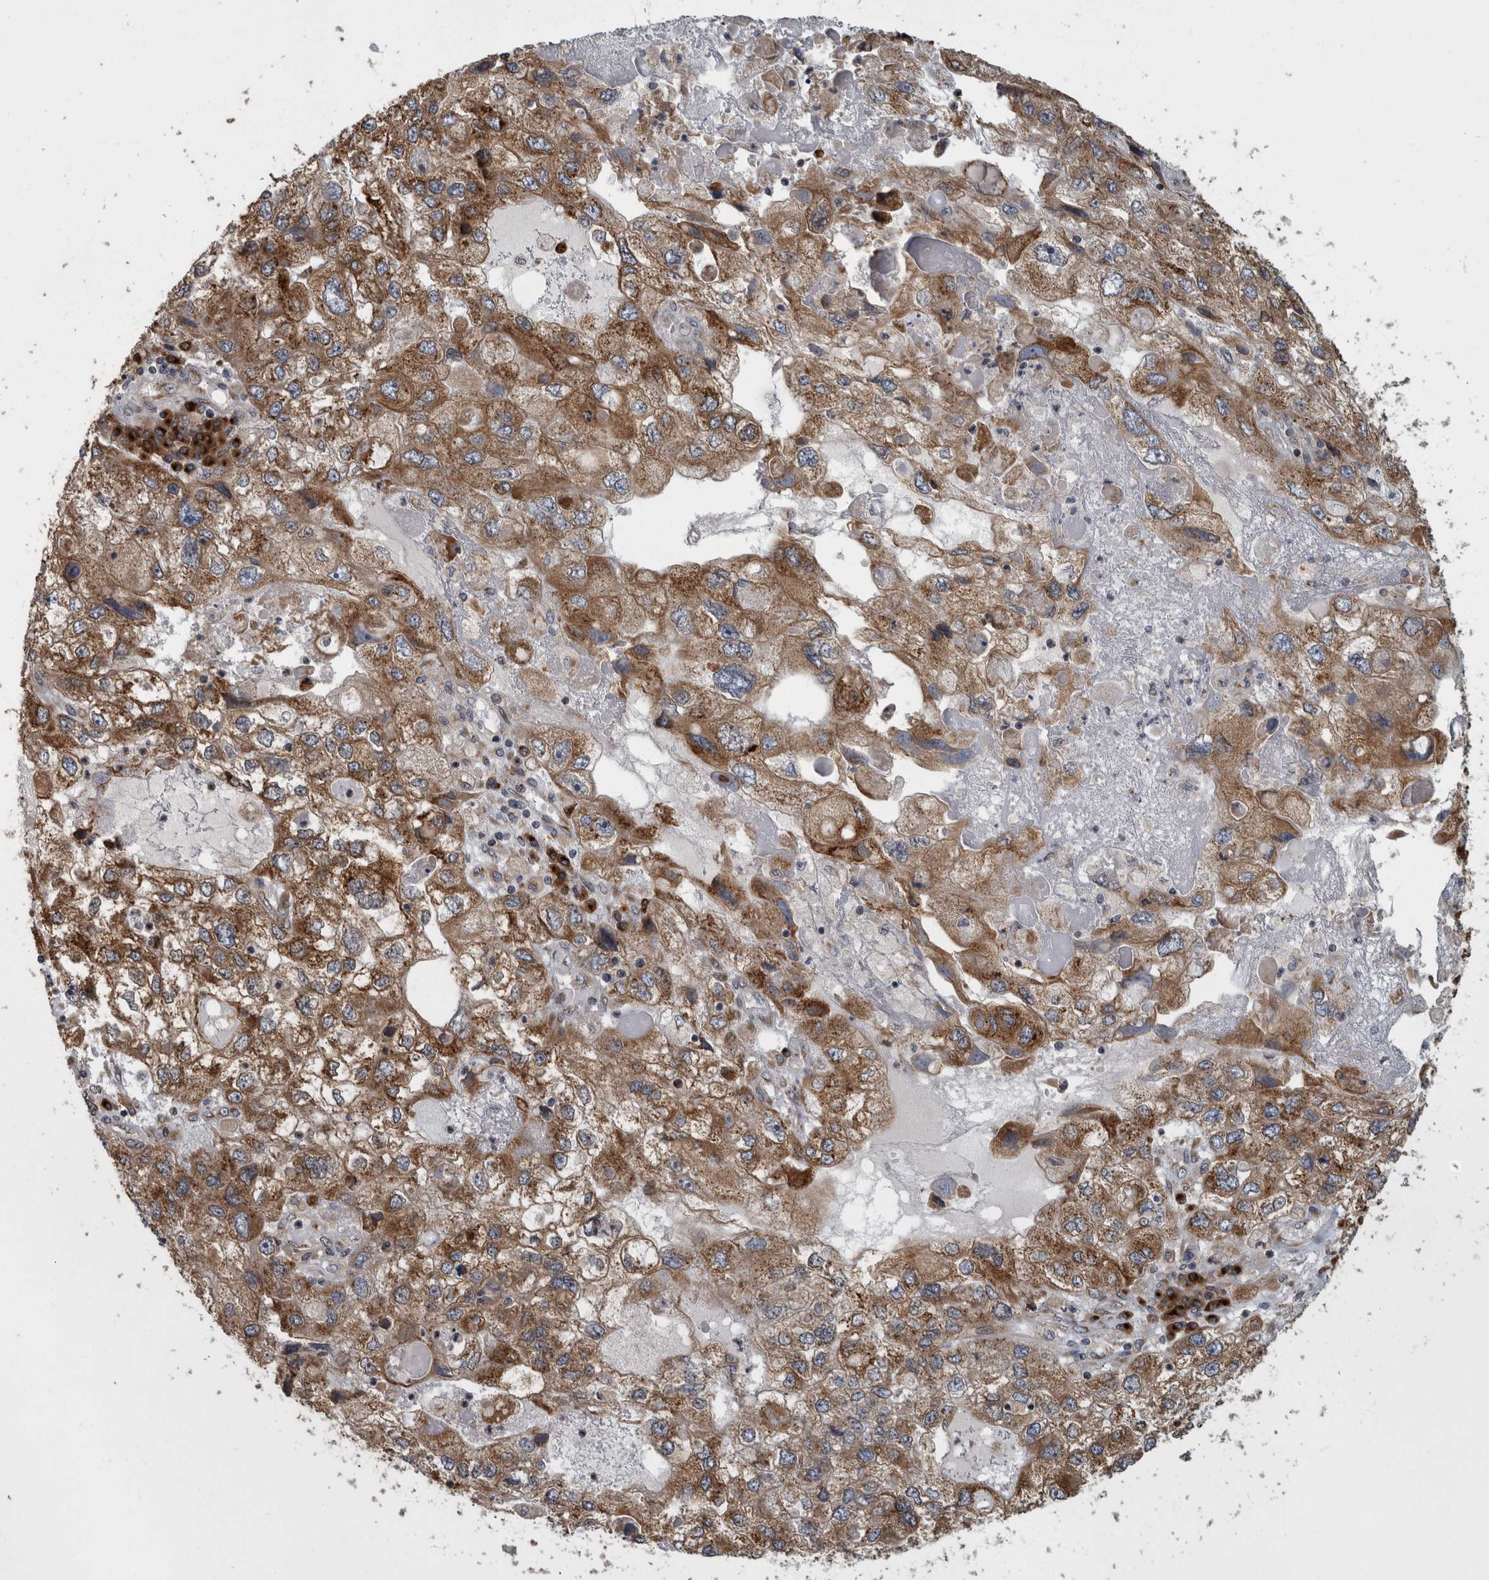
{"staining": {"intensity": "moderate", "quantity": ">75%", "location": "cytoplasmic/membranous"}, "tissue": "endometrial cancer", "cell_type": "Tumor cells", "image_type": "cancer", "snomed": [{"axis": "morphology", "description": "Adenocarcinoma, NOS"}, {"axis": "topography", "description": "Endometrium"}], "caption": "Protein analysis of endometrial adenocarcinoma tissue displays moderate cytoplasmic/membranous expression in about >75% of tumor cells. The staining is performed using DAB brown chromogen to label protein expression. The nuclei are counter-stained blue using hematoxylin.", "gene": "LMAN2L", "patient": {"sex": "female", "age": 49}}